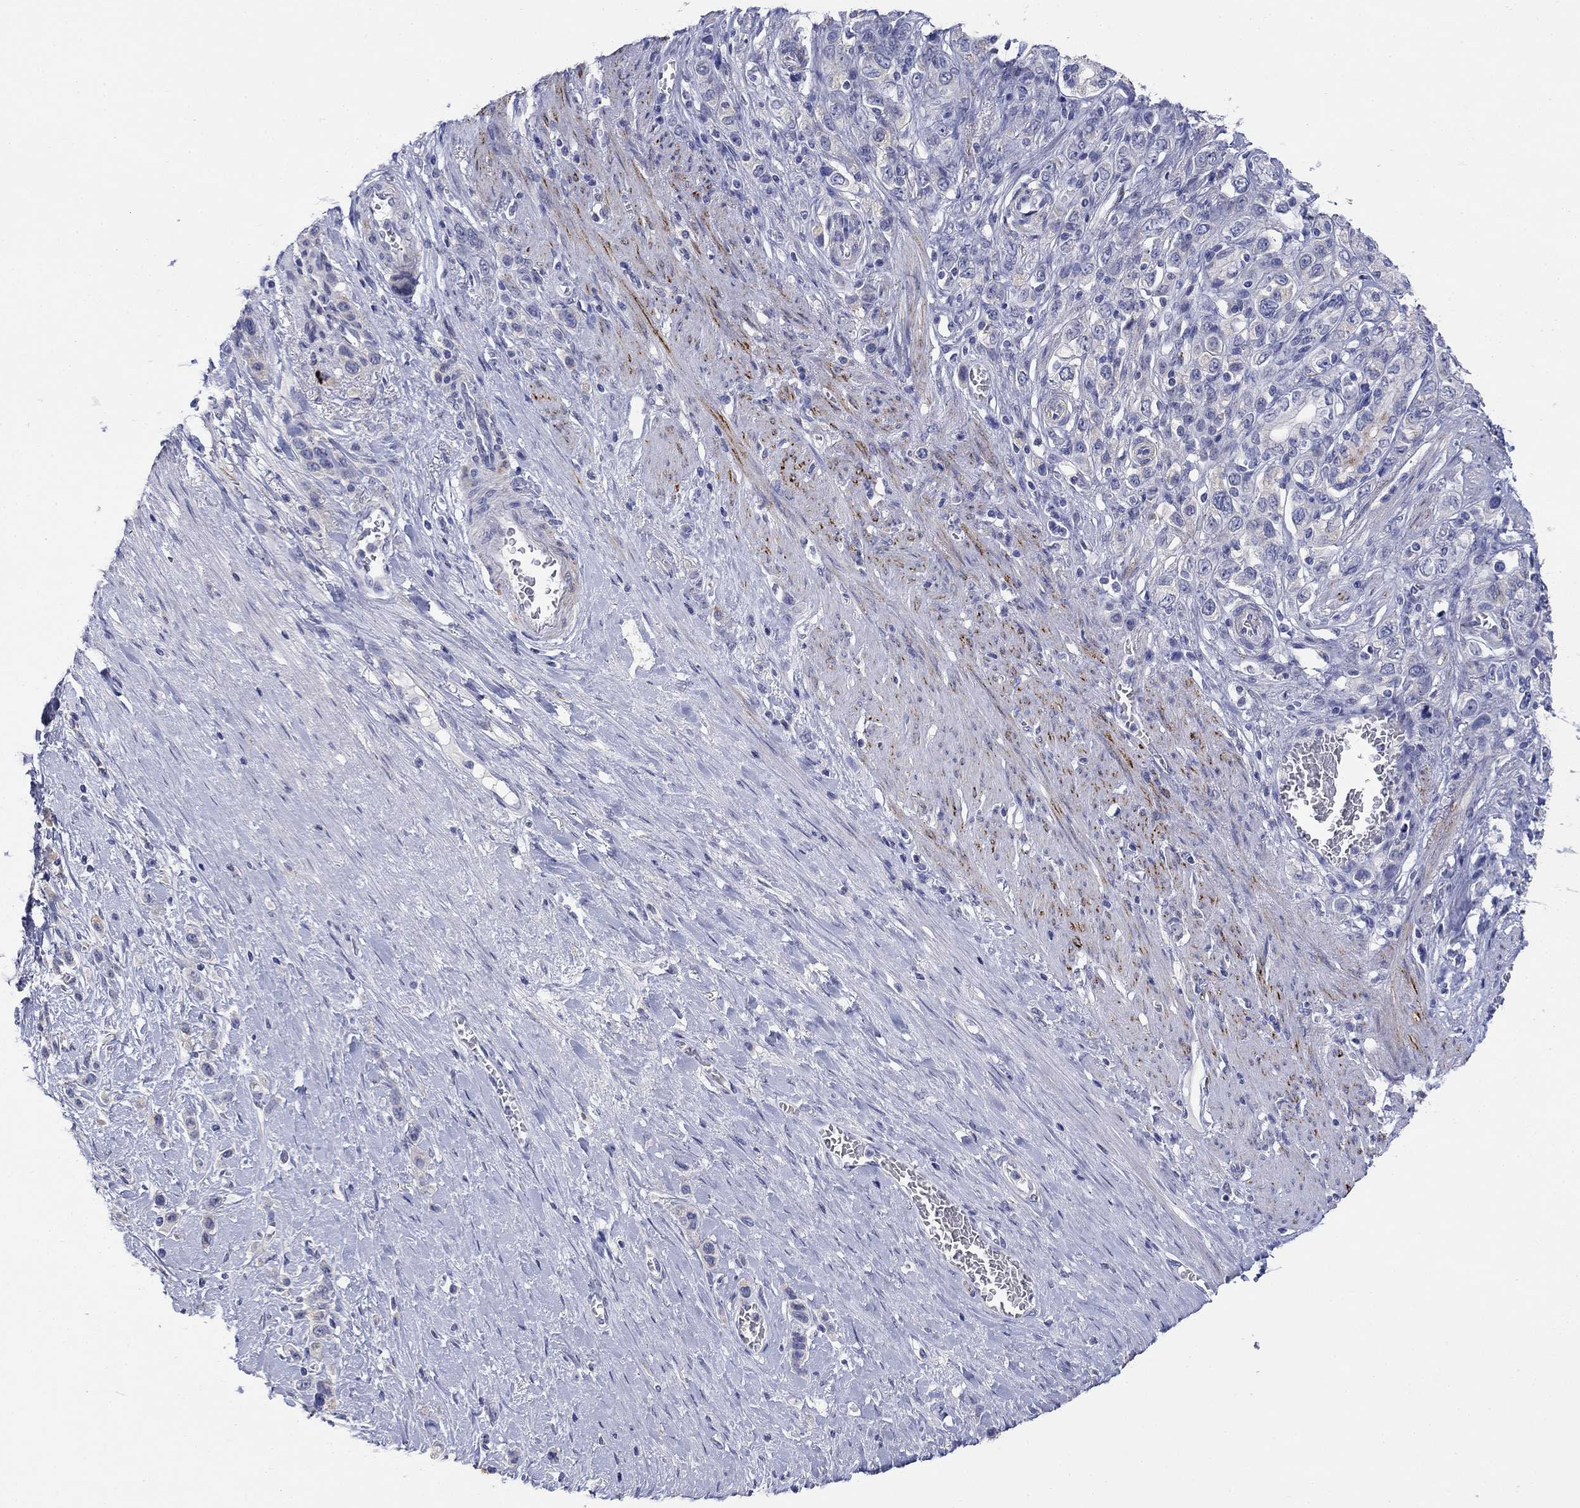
{"staining": {"intensity": "negative", "quantity": "none", "location": "none"}, "tissue": "stomach cancer", "cell_type": "Tumor cells", "image_type": "cancer", "snomed": [{"axis": "morphology", "description": "Normal tissue, NOS"}, {"axis": "morphology", "description": "Adenocarcinoma, NOS"}, {"axis": "morphology", "description": "Adenocarcinoma, High grade"}, {"axis": "topography", "description": "Stomach, upper"}, {"axis": "topography", "description": "Stomach"}], "caption": "This is an immunohistochemistry image of human stomach adenocarcinoma. There is no expression in tumor cells.", "gene": "PTPRZ1", "patient": {"sex": "female", "age": 65}}